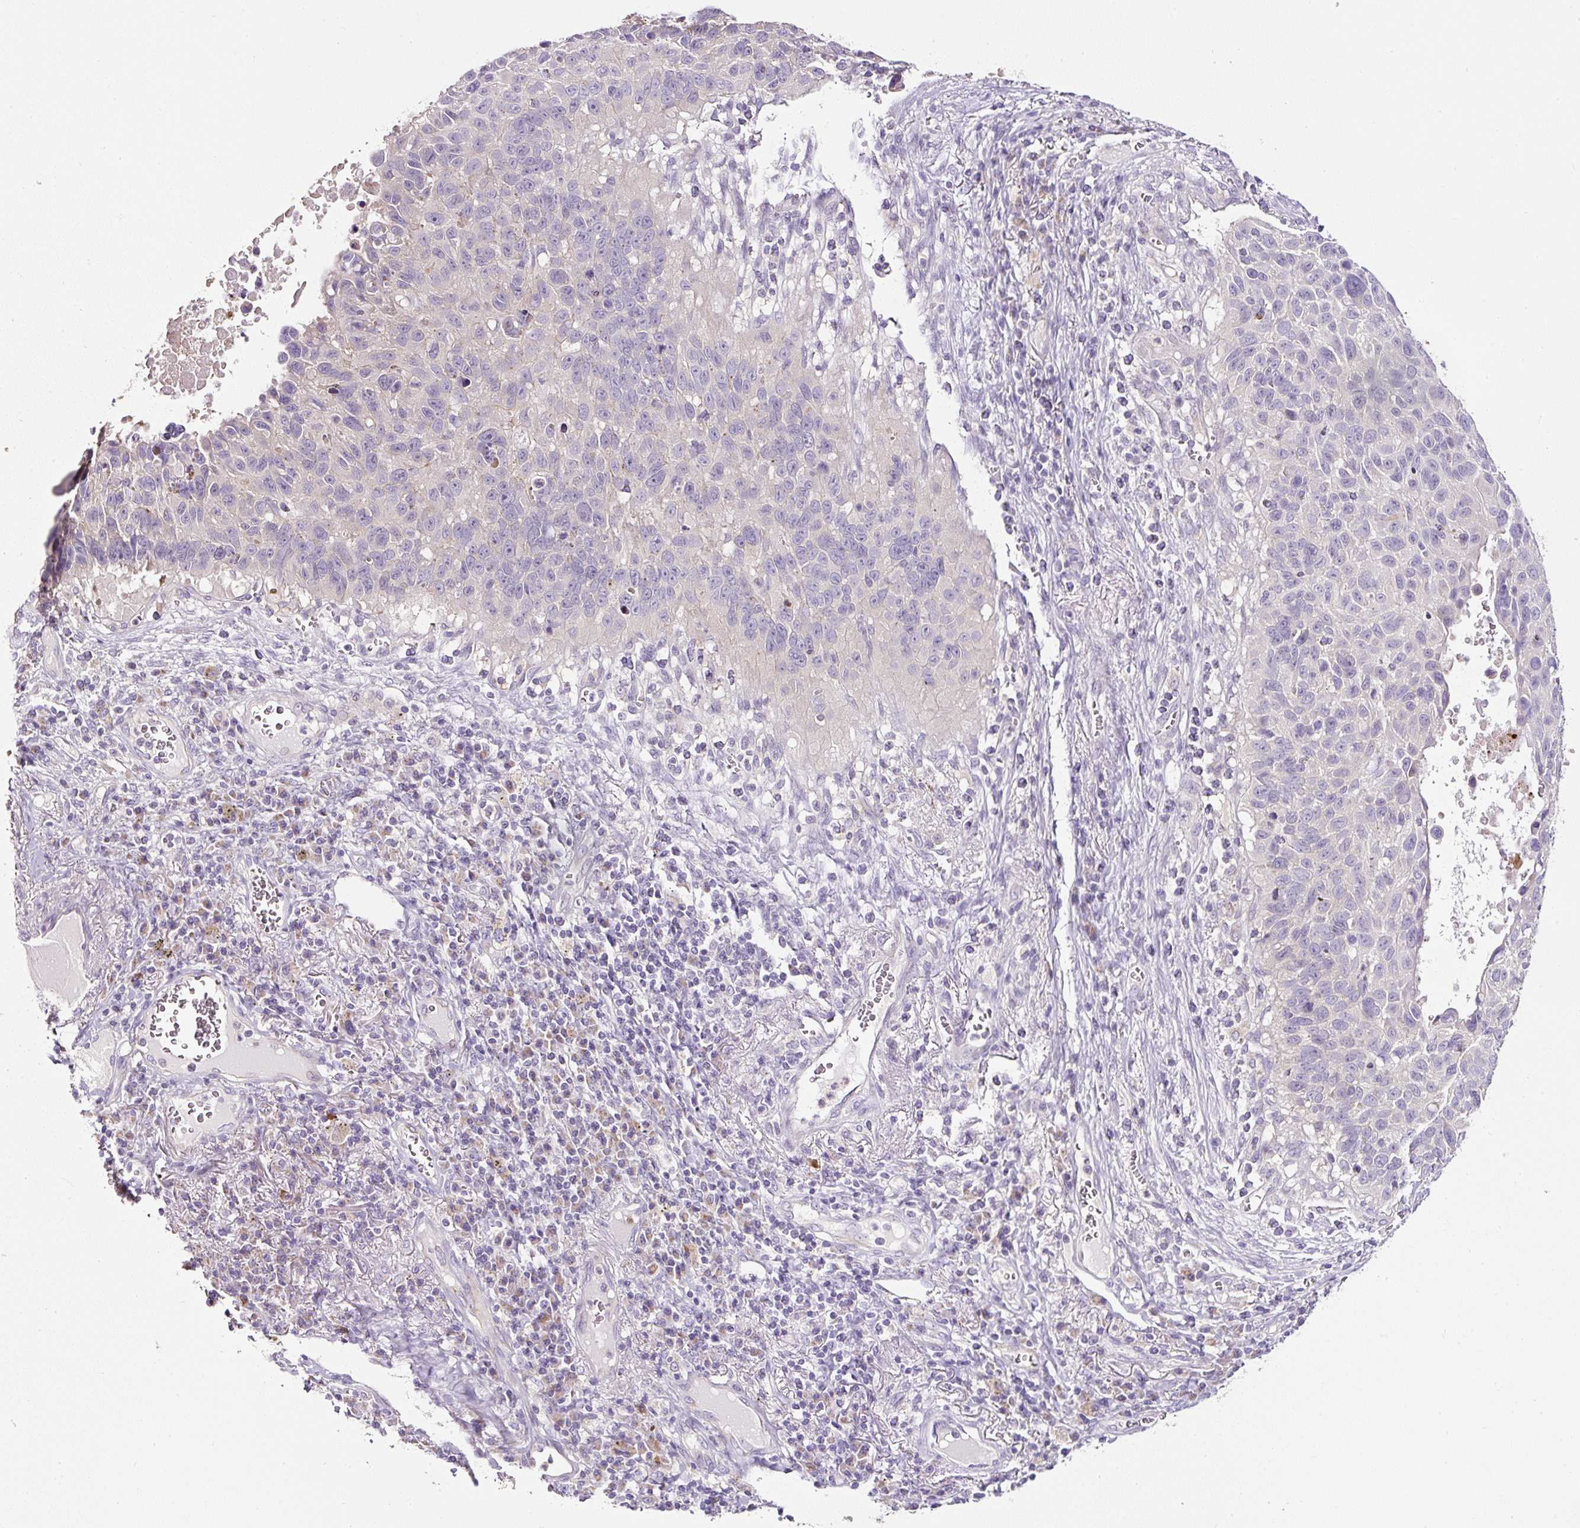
{"staining": {"intensity": "negative", "quantity": "none", "location": "none"}, "tissue": "lung cancer", "cell_type": "Tumor cells", "image_type": "cancer", "snomed": [{"axis": "morphology", "description": "Squamous cell carcinoma, NOS"}, {"axis": "topography", "description": "Lung"}], "caption": "Immunohistochemistry (IHC) of lung cancer exhibits no expression in tumor cells.", "gene": "HPS4", "patient": {"sex": "male", "age": 66}}